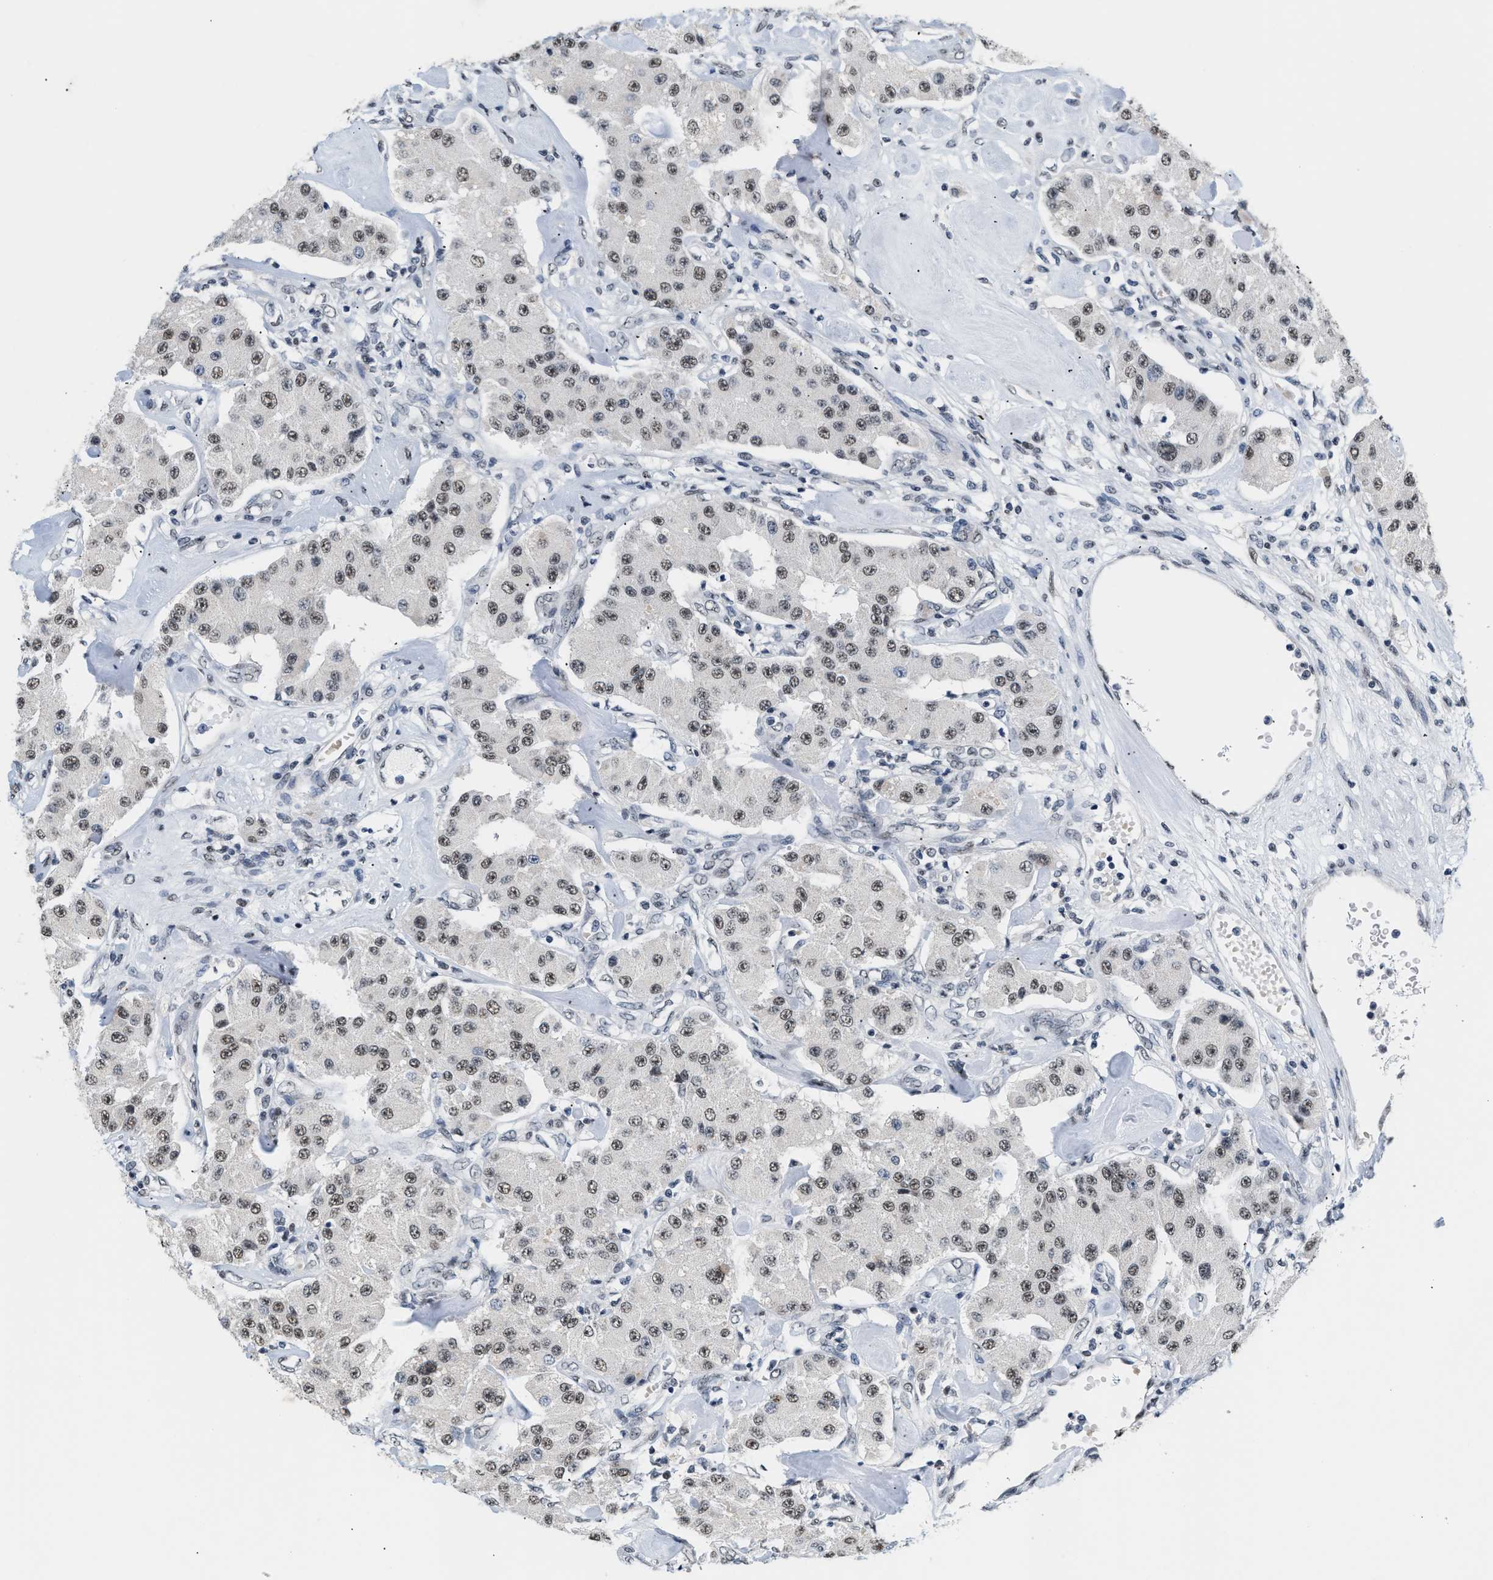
{"staining": {"intensity": "weak", "quantity": ">75%", "location": "nuclear"}, "tissue": "carcinoid", "cell_type": "Tumor cells", "image_type": "cancer", "snomed": [{"axis": "morphology", "description": "Carcinoid, malignant, NOS"}, {"axis": "topography", "description": "Pancreas"}], "caption": "Protein expression analysis of carcinoid (malignant) exhibits weak nuclear staining in approximately >75% of tumor cells. (DAB IHC with brightfield microscopy, high magnification).", "gene": "RAF1", "patient": {"sex": "male", "age": 41}}